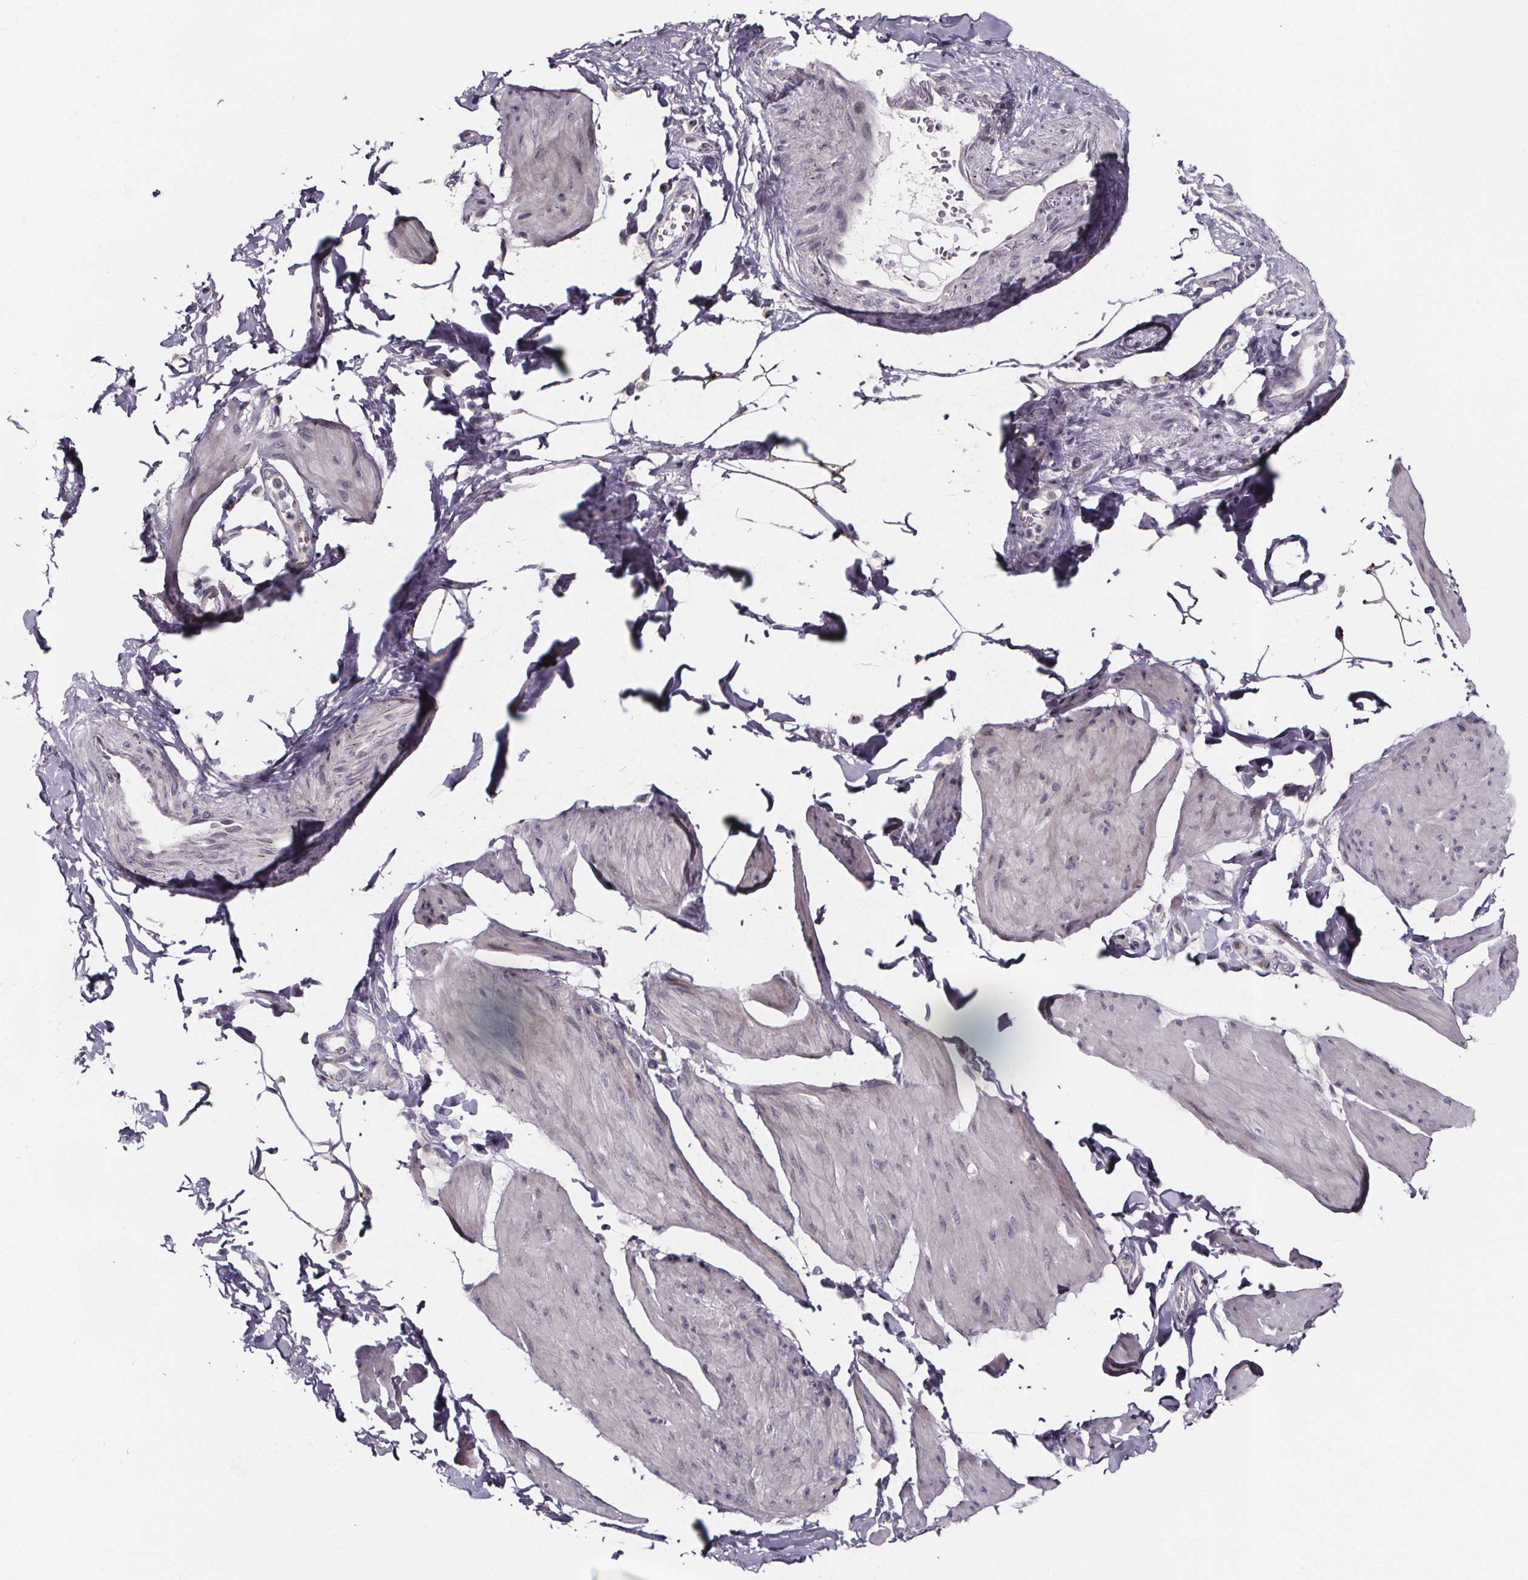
{"staining": {"intensity": "negative", "quantity": "none", "location": "none"}, "tissue": "smooth muscle", "cell_type": "Smooth muscle cells", "image_type": "normal", "snomed": [{"axis": "morphology", "description": "Normal tissue, NOS"}, {"axis": "topography", "description": "Adipose tissue"}, {"axis": "topography", "description": "Smooth muscle"}, {"axis": "topography", "description": "Peripheral nerve tissue"}], "caption": "Protein analysis of normal smooth muscle reveals no significant positivity in smooth muscle cells.", "gene": "NDST1", "patient": {"sex": "male", "age": 83}}